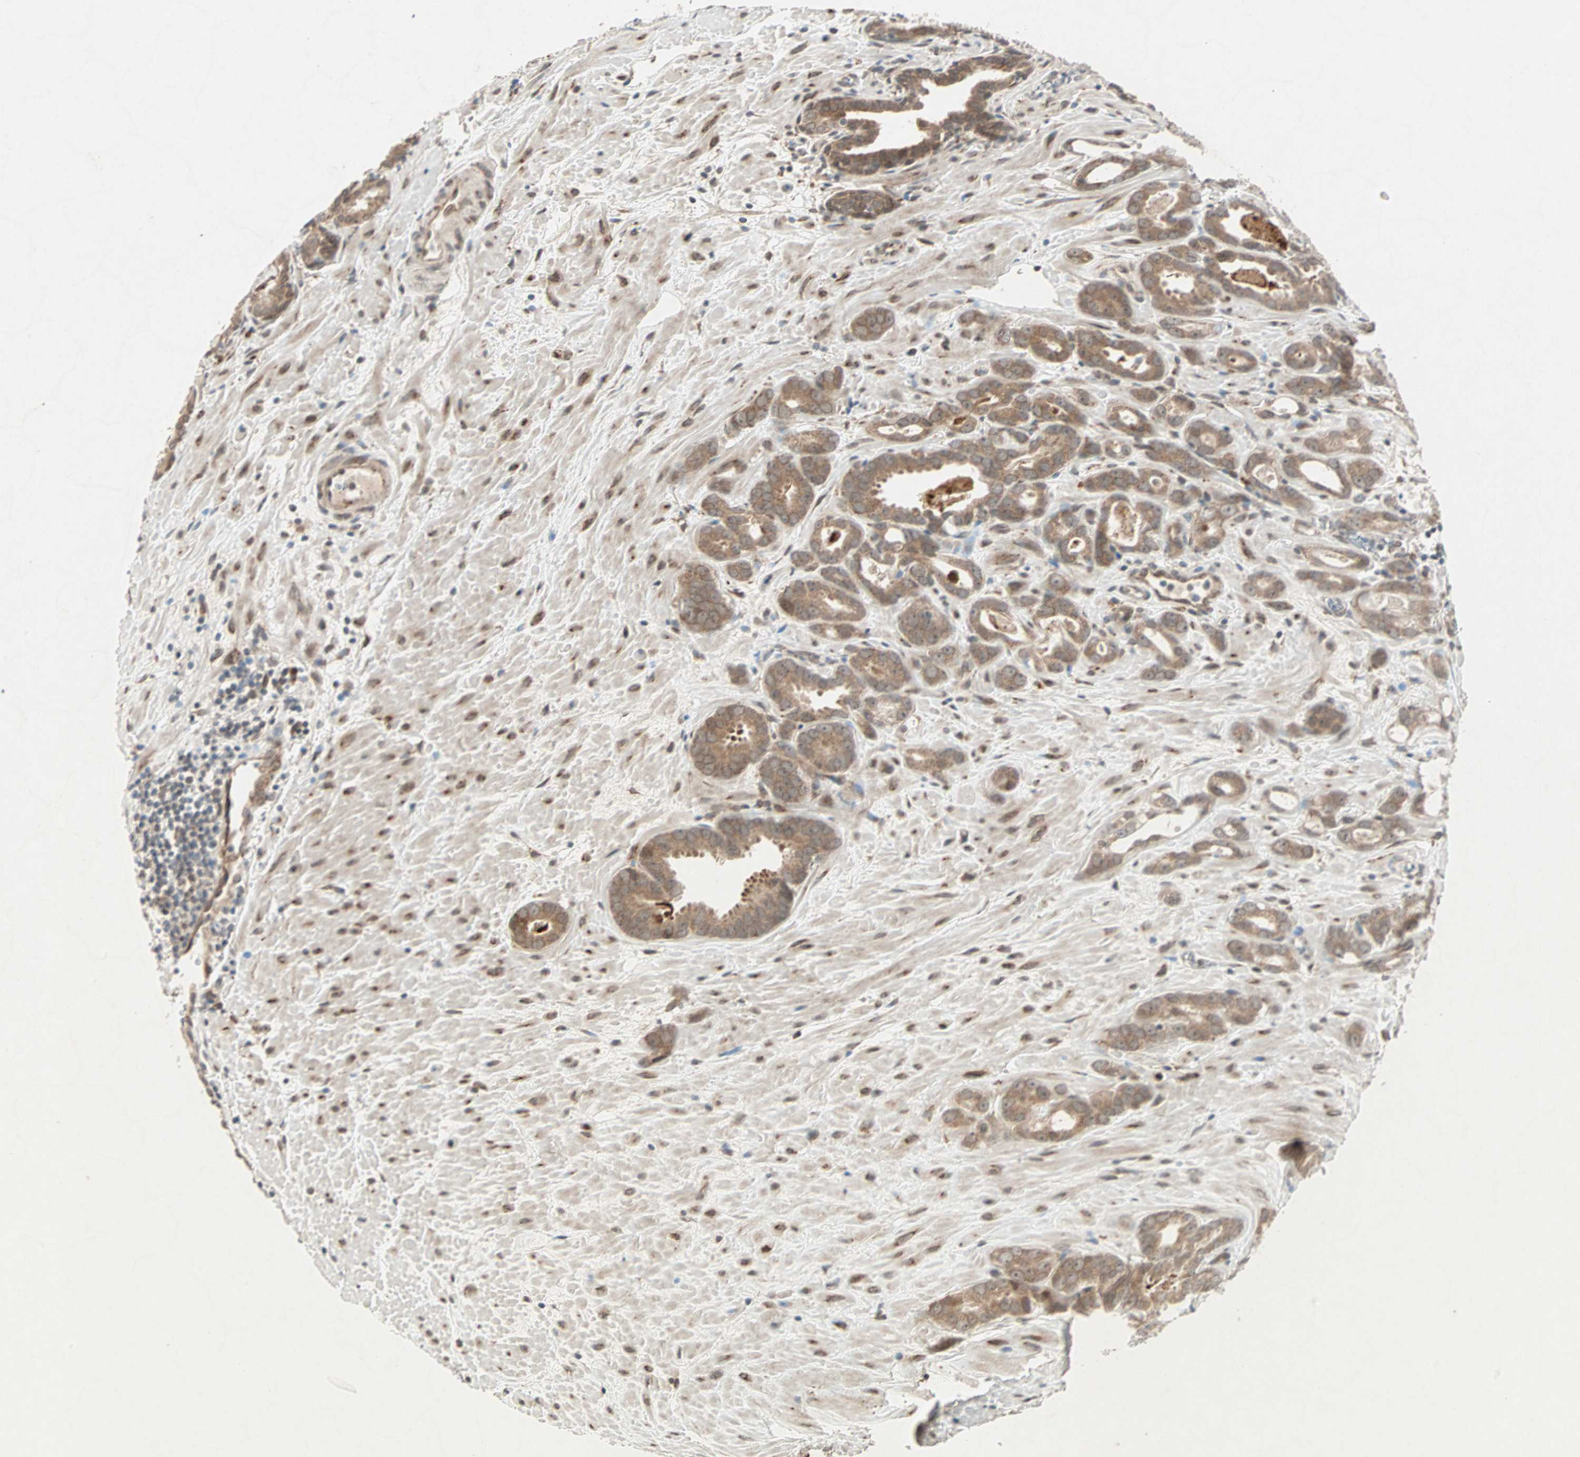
{"staining": {"intensity": "moderate", "quantity": ">75%", "location": "cytoplasmic/membranous"}, "tissue": "prostate cancer", "cell_type": "Tumor cells", "image_type": "cancer", "snomed": [{"axis": "morphology", "description": "Adenocarcinoma, Low grade"}, {"axis": "topography", "description": "Prostate"}], "caption": "Prostate cancer stained for a protein (brown) demonstrates moderate cytoplasmic/membranous positive positivity in about >75% of tumor cells.", "gene": "ZNF37A", "patient": {"sex": "male", "age": 57}}